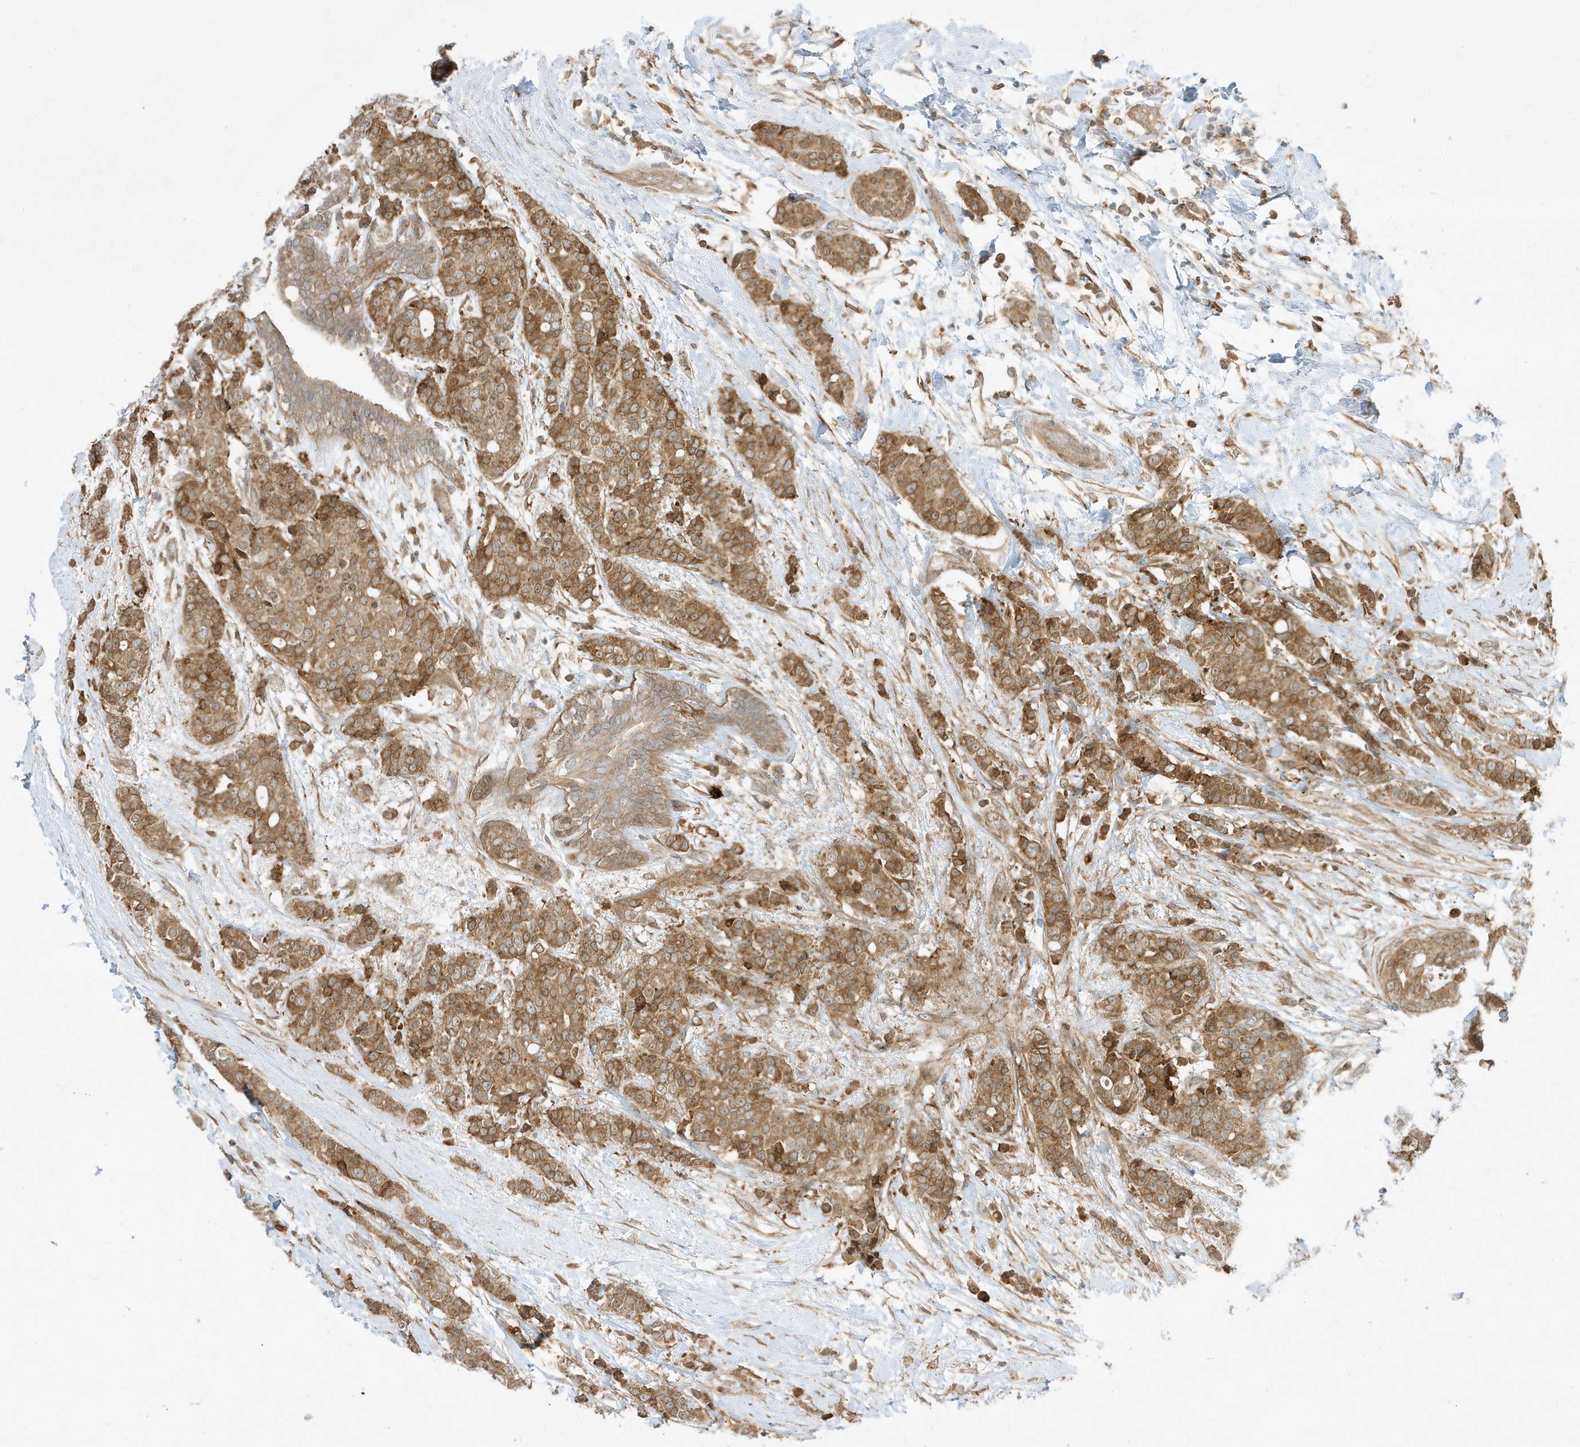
{"staining": {"intensity": "moderate", "quantity": ">75%", "location": "cytoplasmic/membranous"}, "tissue": "breast cancer", "cell_type": "Tumor cells", "image_type": "cancer", "snomed": [{"axis": "morphology", "description": "Lobular carcinoma"}, {"axis": "topography", "description": "Breast"}], "caption": "An image showing moderate cytoplasmic/membranous positivity in about >75% of tumor cells in breast cancer, as visualized by brown immunohistochemical staining.", "gene": "SCARF2", "patient": {"sex": "female", "age": 51}}